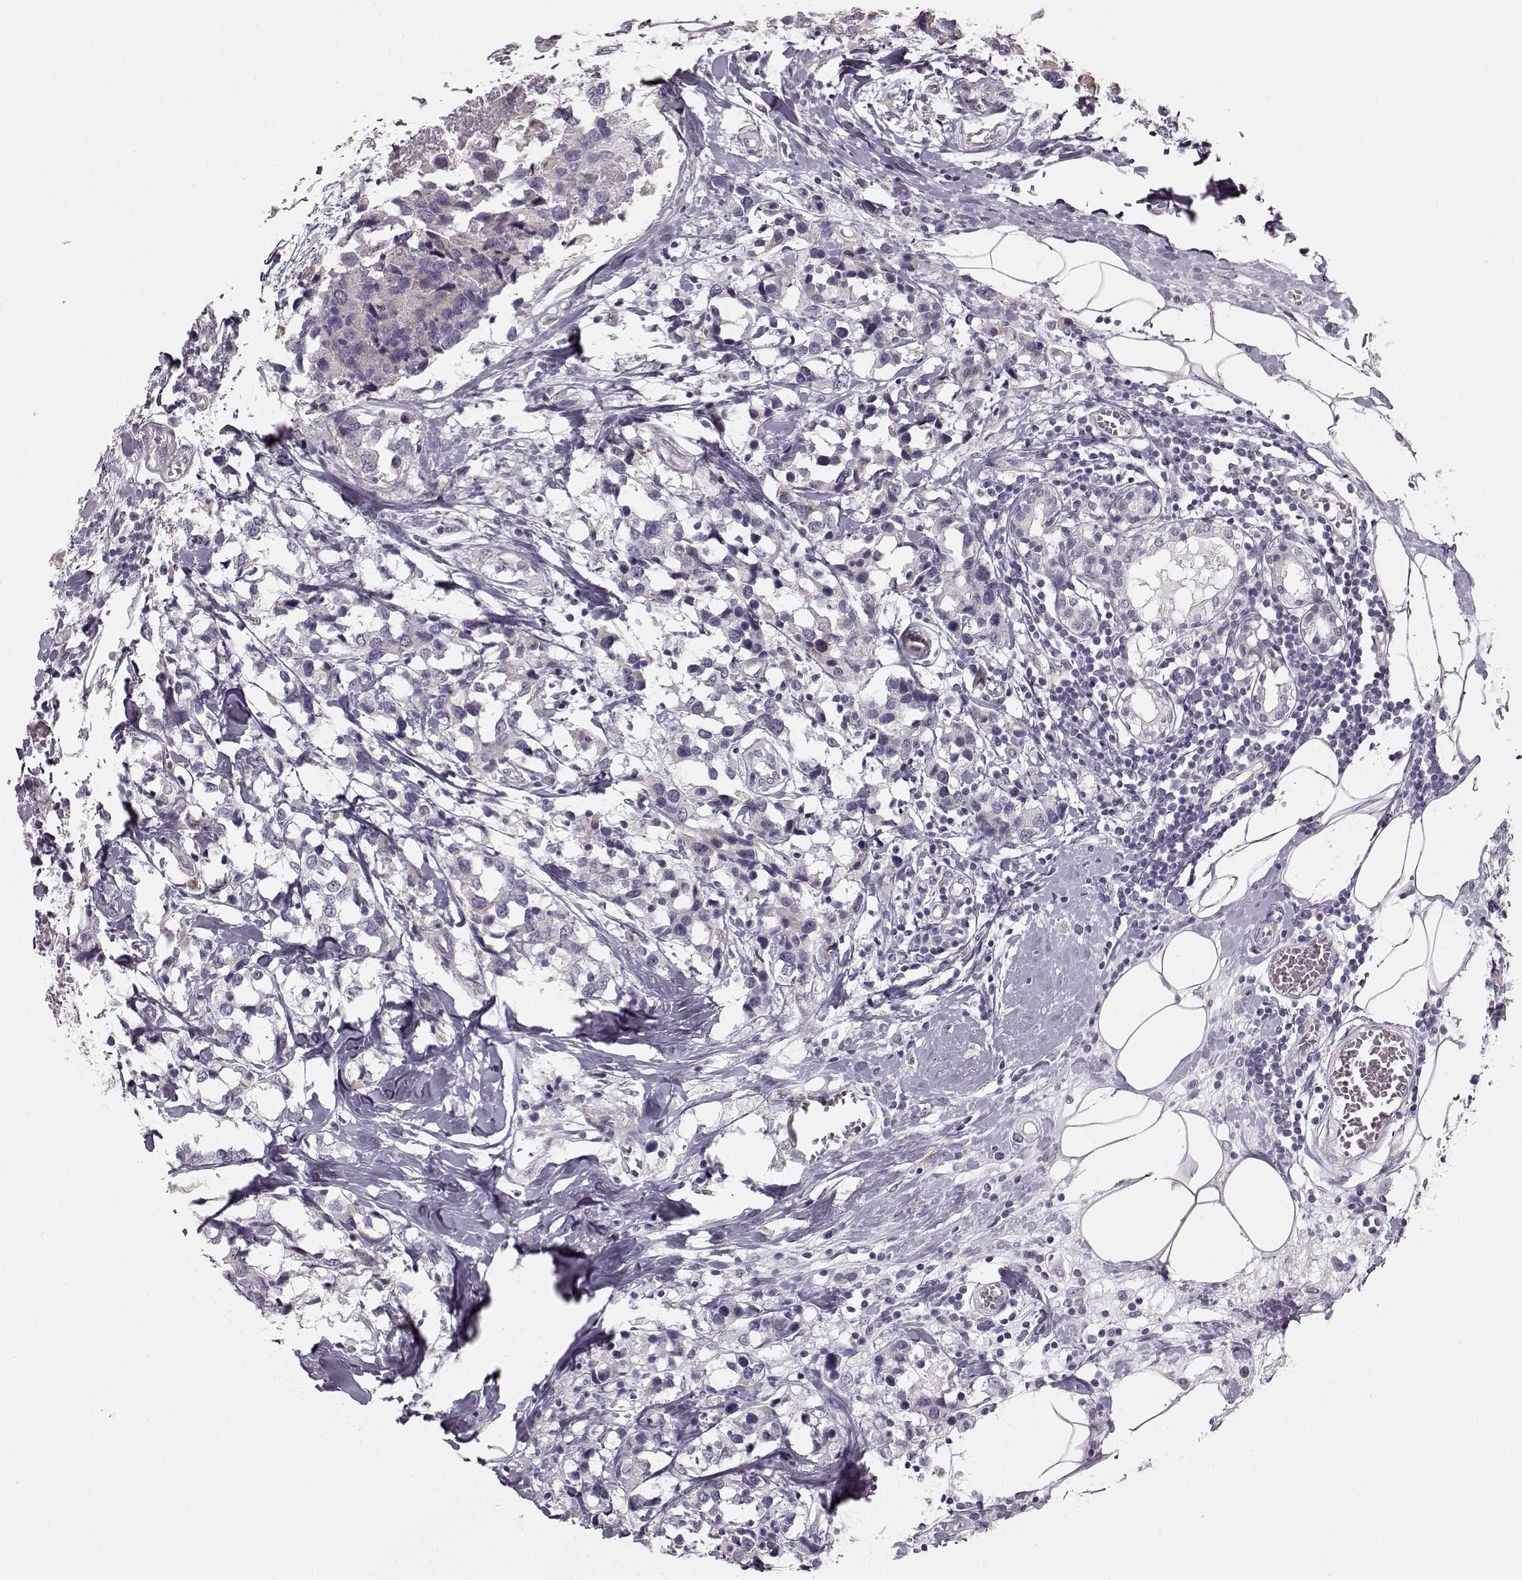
{"staining": {"intensity": "negative", "quantity": "none", "location": "none"}, "tissue": "breast cancer", "cell_type": "Tumor cells", "image_type": "cancer", "snomed": [{"axis": "morphology", "description": "Lobular carcinoma"}, {"axis": "topography", "description": "Breast"}], "caption": "This is an immunohistochemistry photomicrograph of human breast lobular carcinoma. There is no expression in tumor cells.", "gene": "MAP6D1", "patient": {"sex": "female", "age": 59}}